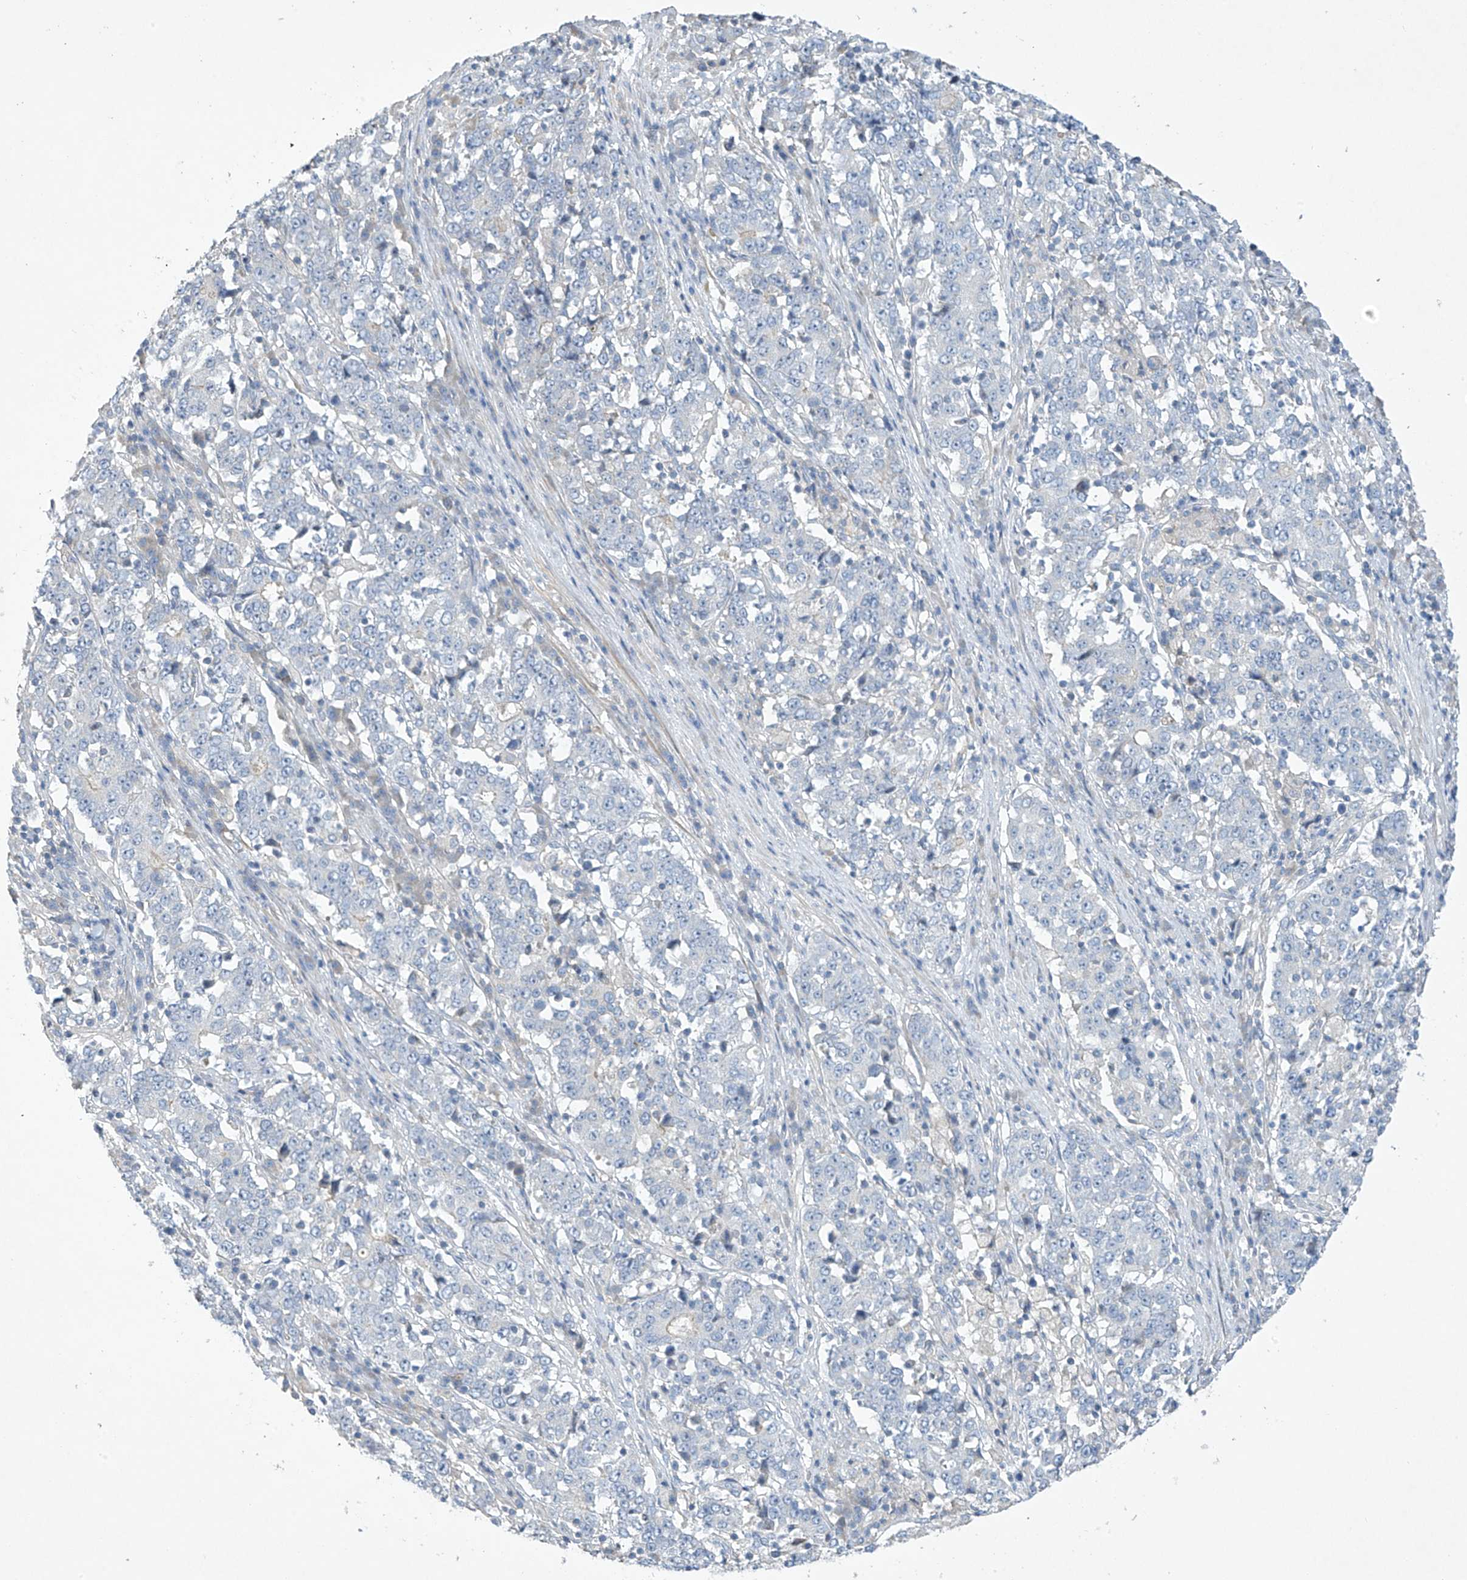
{"staining": {"intensity": "negative", "quantity": "none", "location": "none"}, "tissue": "stomach cancer", "cell_type": "Tumor cells", "image_type": "cancer", "snomed": [{"axis": "morphology", "description": "Adenocarcinoma, NOS"}, {"axis": "topography", "description": "Stomach"}], "caption": "An IHC image of stomach adenocarcinoma is shown. There is no staining in tumor cells of stomach adenocarcinoma.", "gene": "PRSS12", "patient": {"sex": "male", "age": 59}}